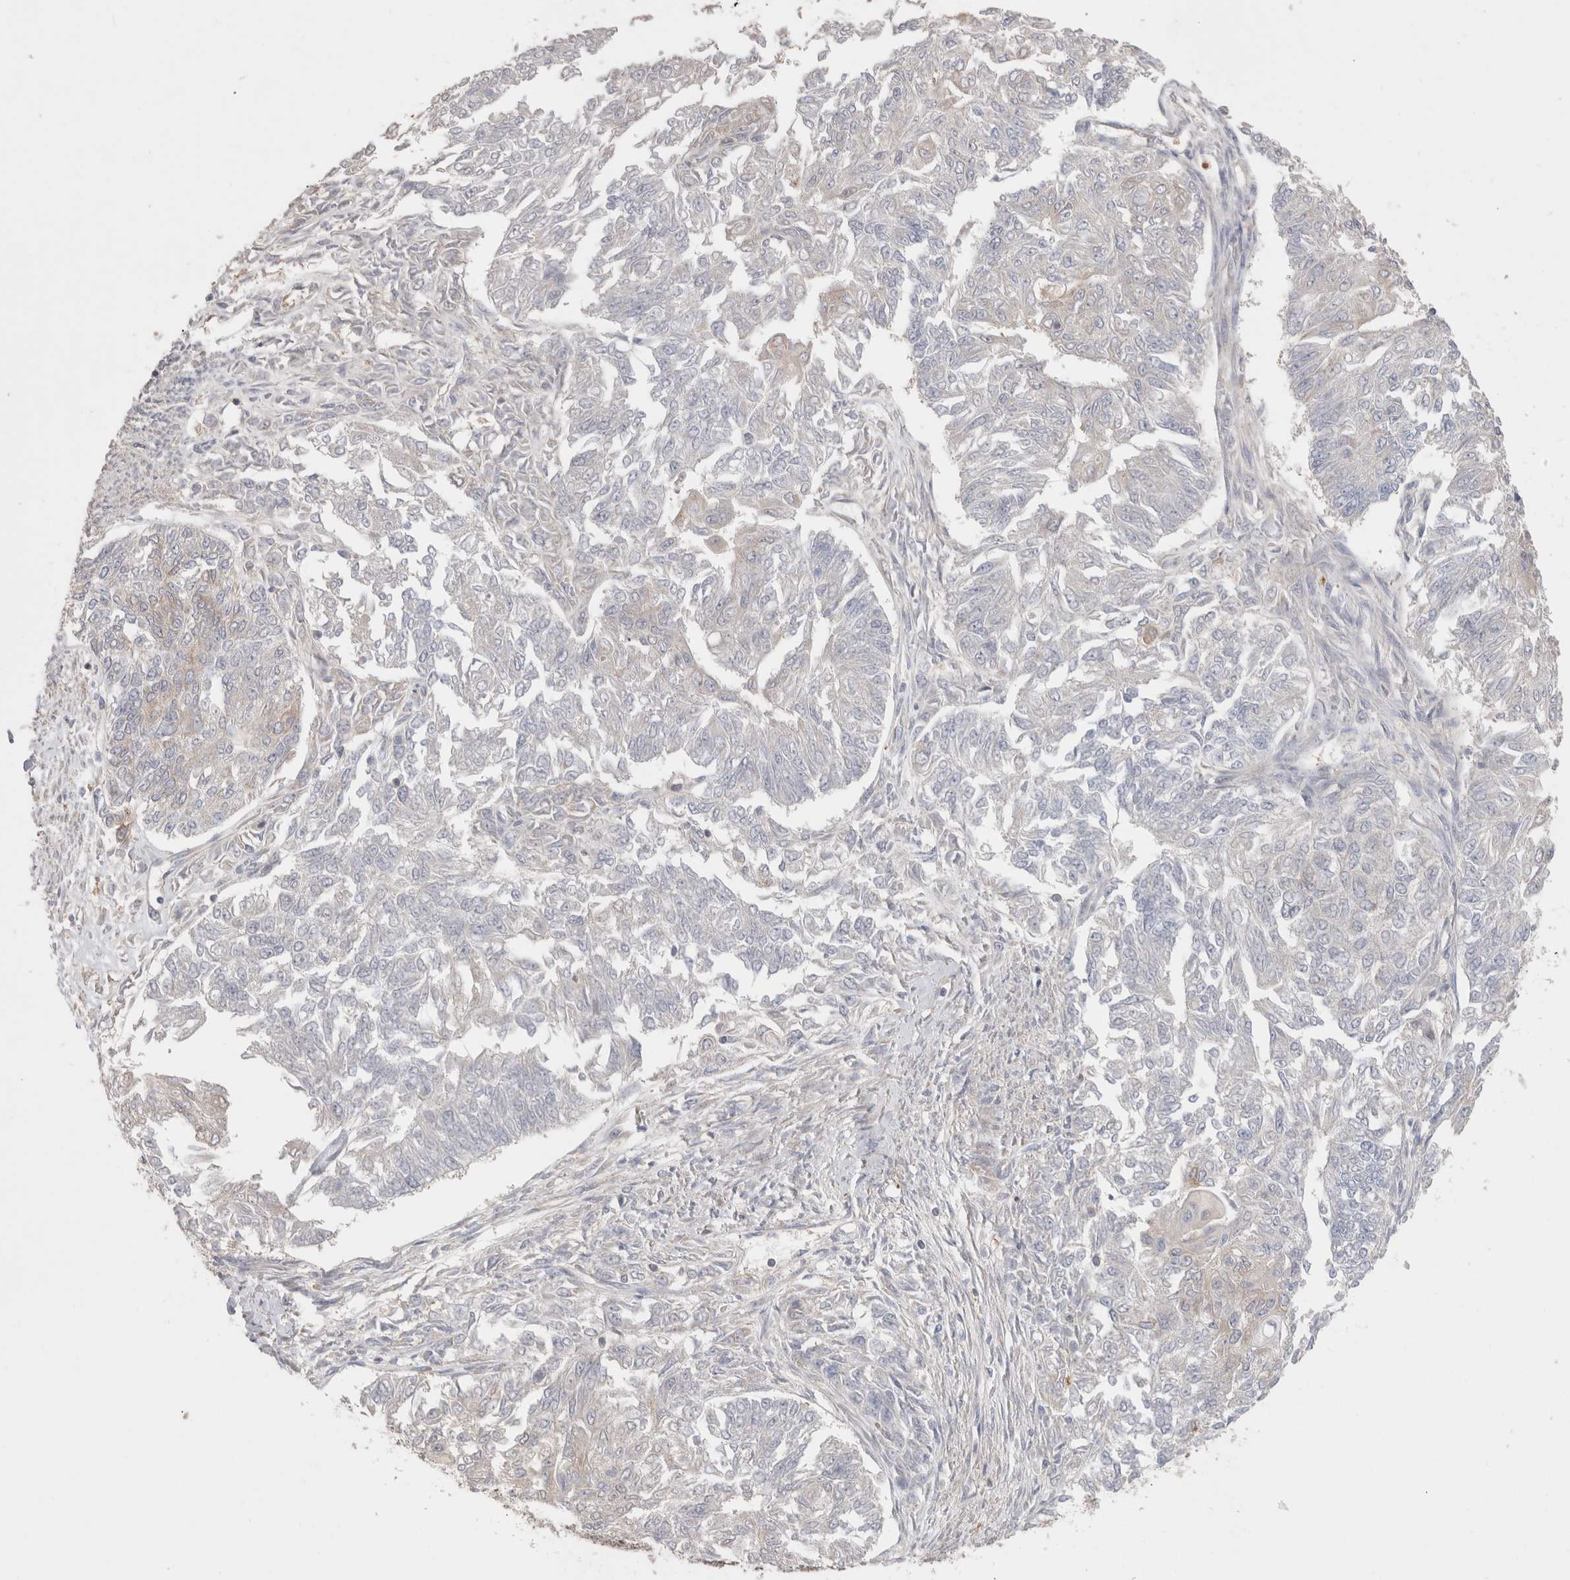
{"staining": {"intensity": "negative", "quantity": "none", "location": "none"}, "tissue": "endometrial cancer", "cell_type": "Tumor cells", "image_type": "cancer", "snomed": [{"axis": "morphology", "description": "Adenocarcinoma, NOS"}, {"axis": "topography", "description": "Endometrium"}], "caption": "High magnification brightfield microscopy of endometrial cancer (adenocarcinoma) stained with DAB (3,3'-diaminobenzidine) (brown) and counterstained with hematoxylin (blue): tumor cells show no significant positivity.", "gene": "SLC29A1", "patient": {"sex": "female", "age": 32}}